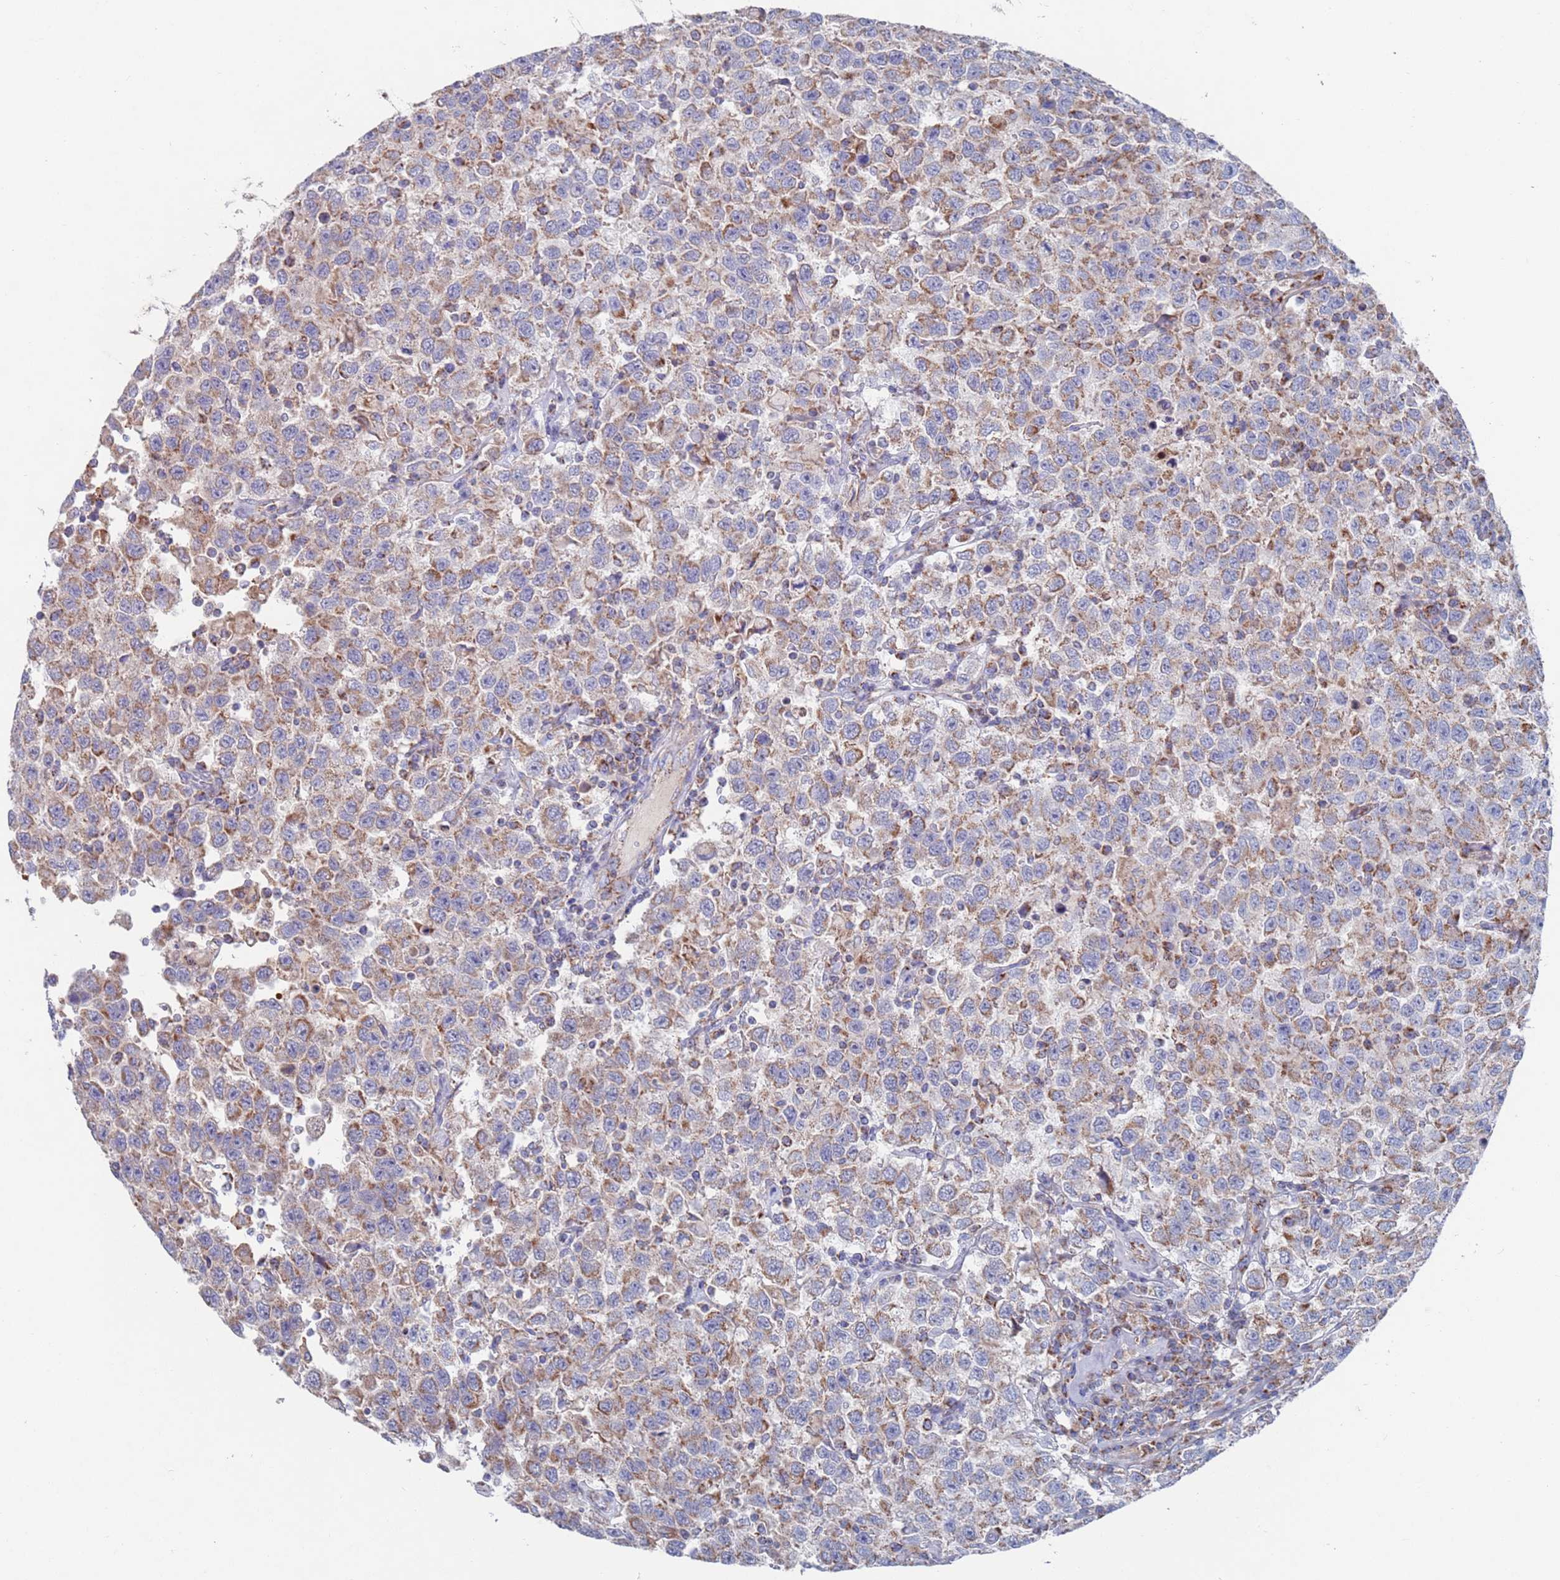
{"staining": {"intensity": "weak", "quantity": ">75%", "location": "cytoplasmic/membranous"}, "tissue": "testis cancer", "cell_type": "Tumor cells", "image_type": "cancer", "snomed": [{"axis": "morphology", "description": "Seminoma, NOS"}, {"axis": "topography", "description": "Testis"}], "caption": "Testis seminoma stained with immunohistochemistry (IHC) reveals weak cytoplasmic/membranous expression in about >75% of tumor cells. Using DAB (3,3'-diaminobenzidine) (brown) and hematoxylin (blue) stains, captured at high magnification using brightfield microscopy.", "gene": "MRPL22", "patient": {"sex": "male", "age": 41}}